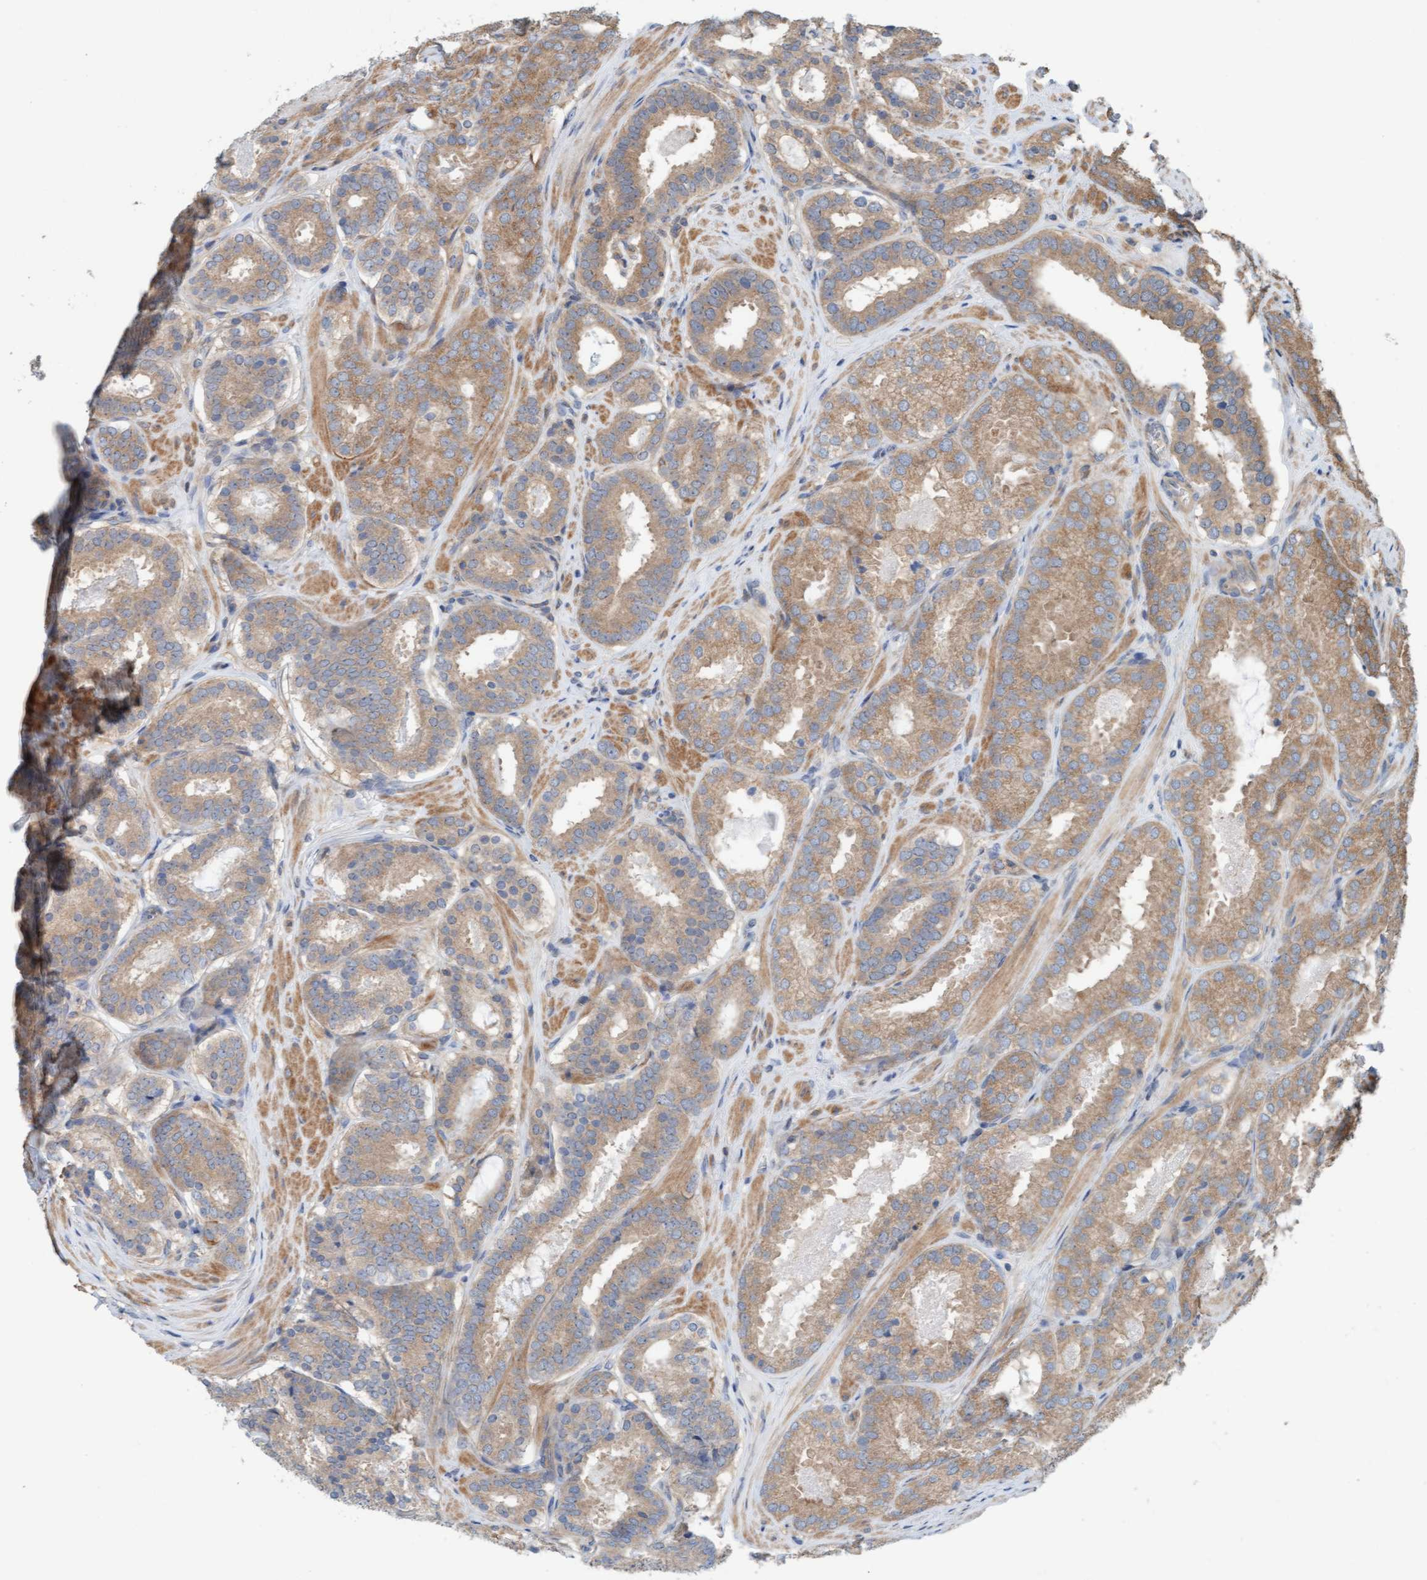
{"staining": {"intensity": "moderate", "quantity": ">75%", "location": "cytoplasmic/membranous"}, "tissue": "prostate cancer", "cell_type": "Tumor cells", "image_type": "cancer", "snomed": [{"axis": "morphology", "description": "Adenocarcinoma, Low grade"}, {"axis": "topography", "description": "Prostate"}], "caption": "IHC of human prostate cancer shows medium levels of moderate cytoplasmic/membranous expression in approximately >75% of tumor cells.", "gene": "UBAP1", "patient": {"sex": "male", "age": 69}}